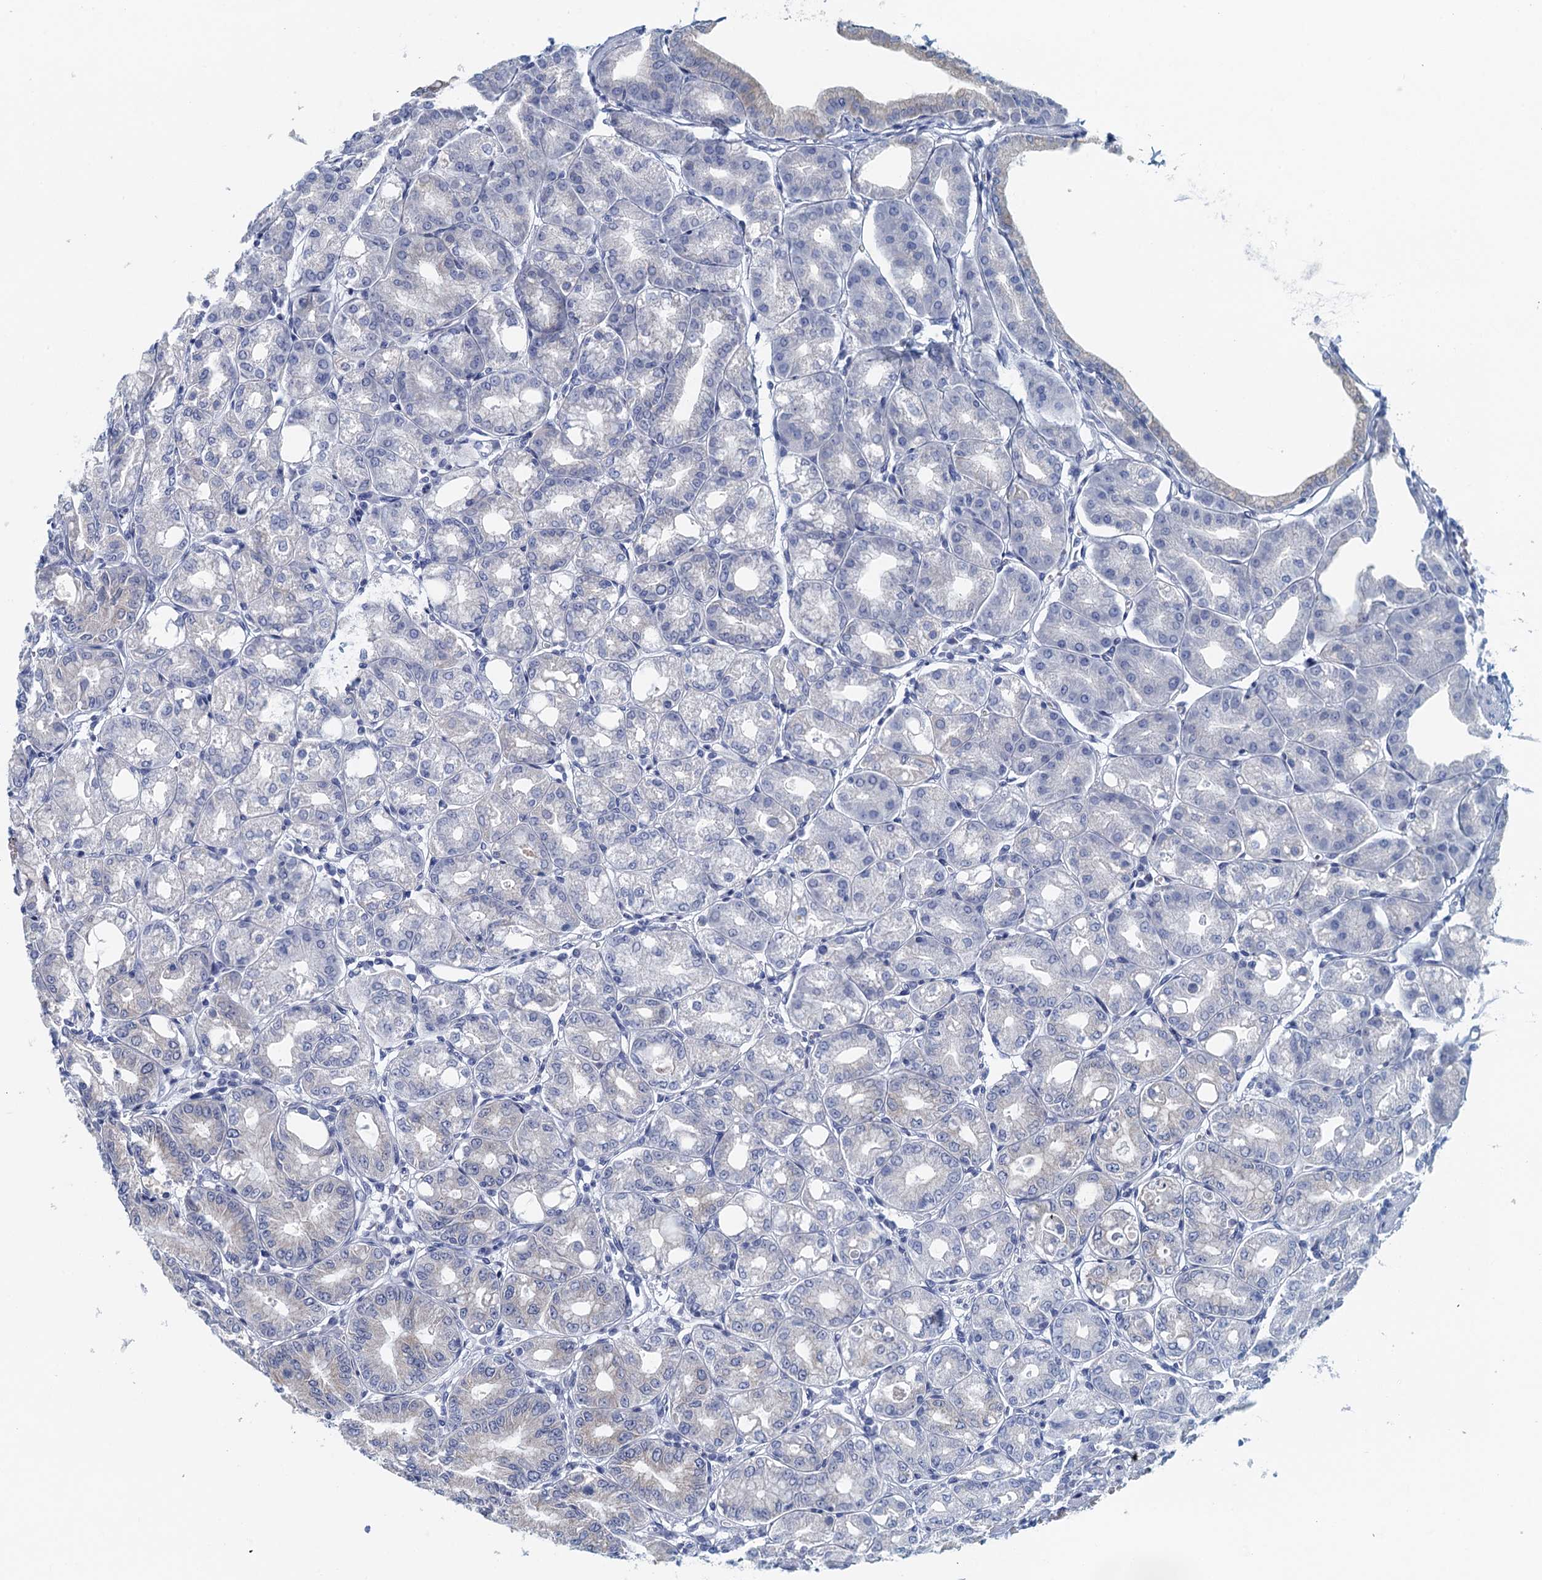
{"staining": {"intensity": "negative", "quantity": "none", "location": "none"}, "tissue": "stomach", "cell_type": "Glandular cells", "image_type": "normal", "snomed": [{"axis": "morphology", "description": "Normal tissue, NOS"}, {"axis": "topography", "description": "Stomach, lower"}], "caption": "There is no significant staining in glandular cells of stomach. (DAB IHC, high magnification).", "gene": "CYP51A1", "patient": {"sex": "male", "age": 71}}